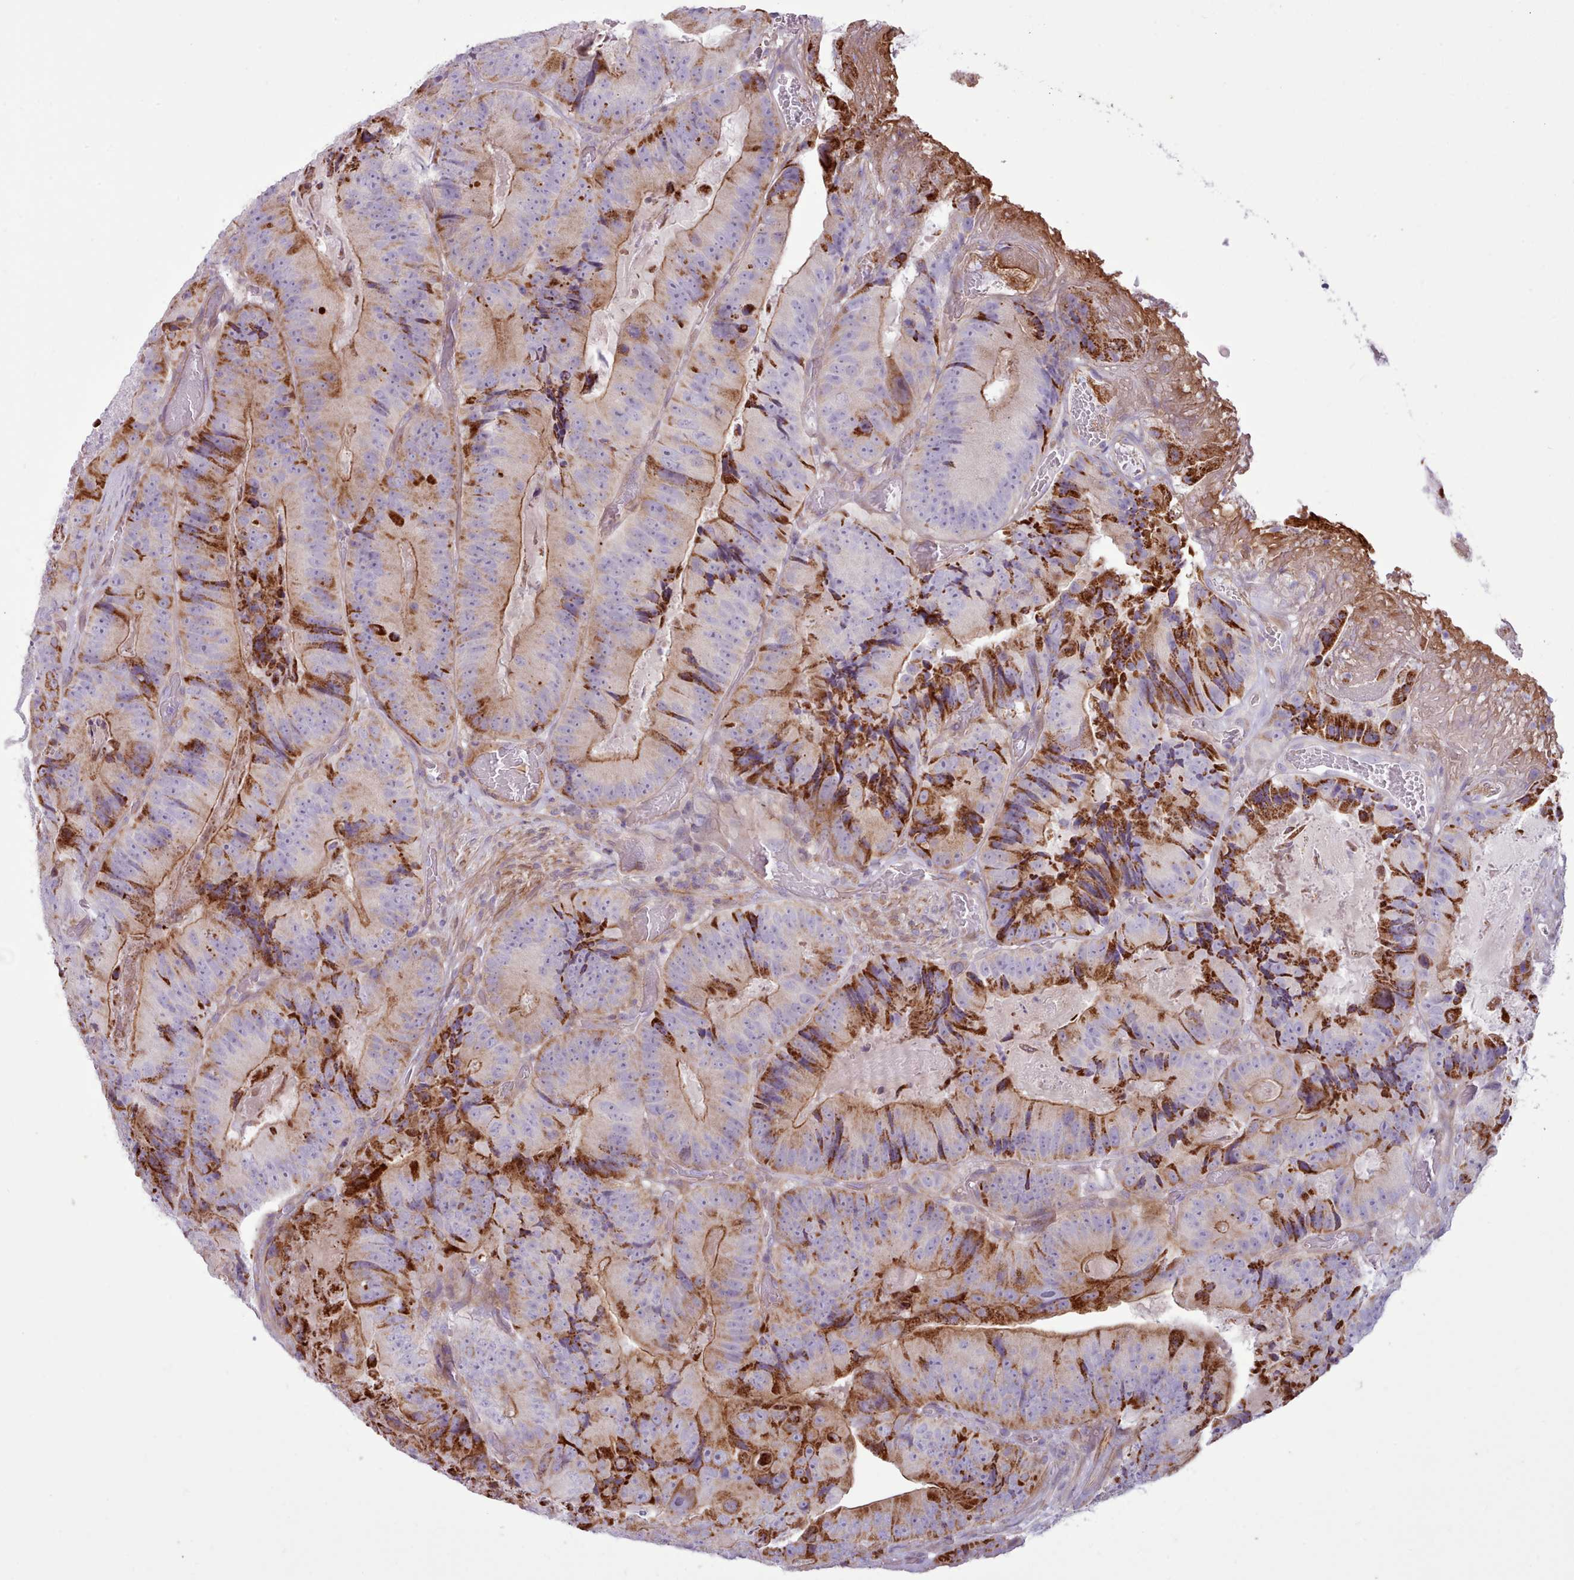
{"staining": {"intensity": "strong", "quantity": "<25%", "location": "cytoplasmic/membranous"}, "tissue": "colorectal cancer", "cell_type": "Tumor cells", "image_type": "cancer", "snomed": [{"axis": "morphology", "description": "Adenocarcinoma, NOS"}, {"axis": "topography", "description": "Colon"}], "caption": "Human adenocarcinoma (colorectal) stained with a protein marker shows strong staining in tumor cells.", "gene": "TENT4B", "patient": {"sex": "female", "age": 86}}